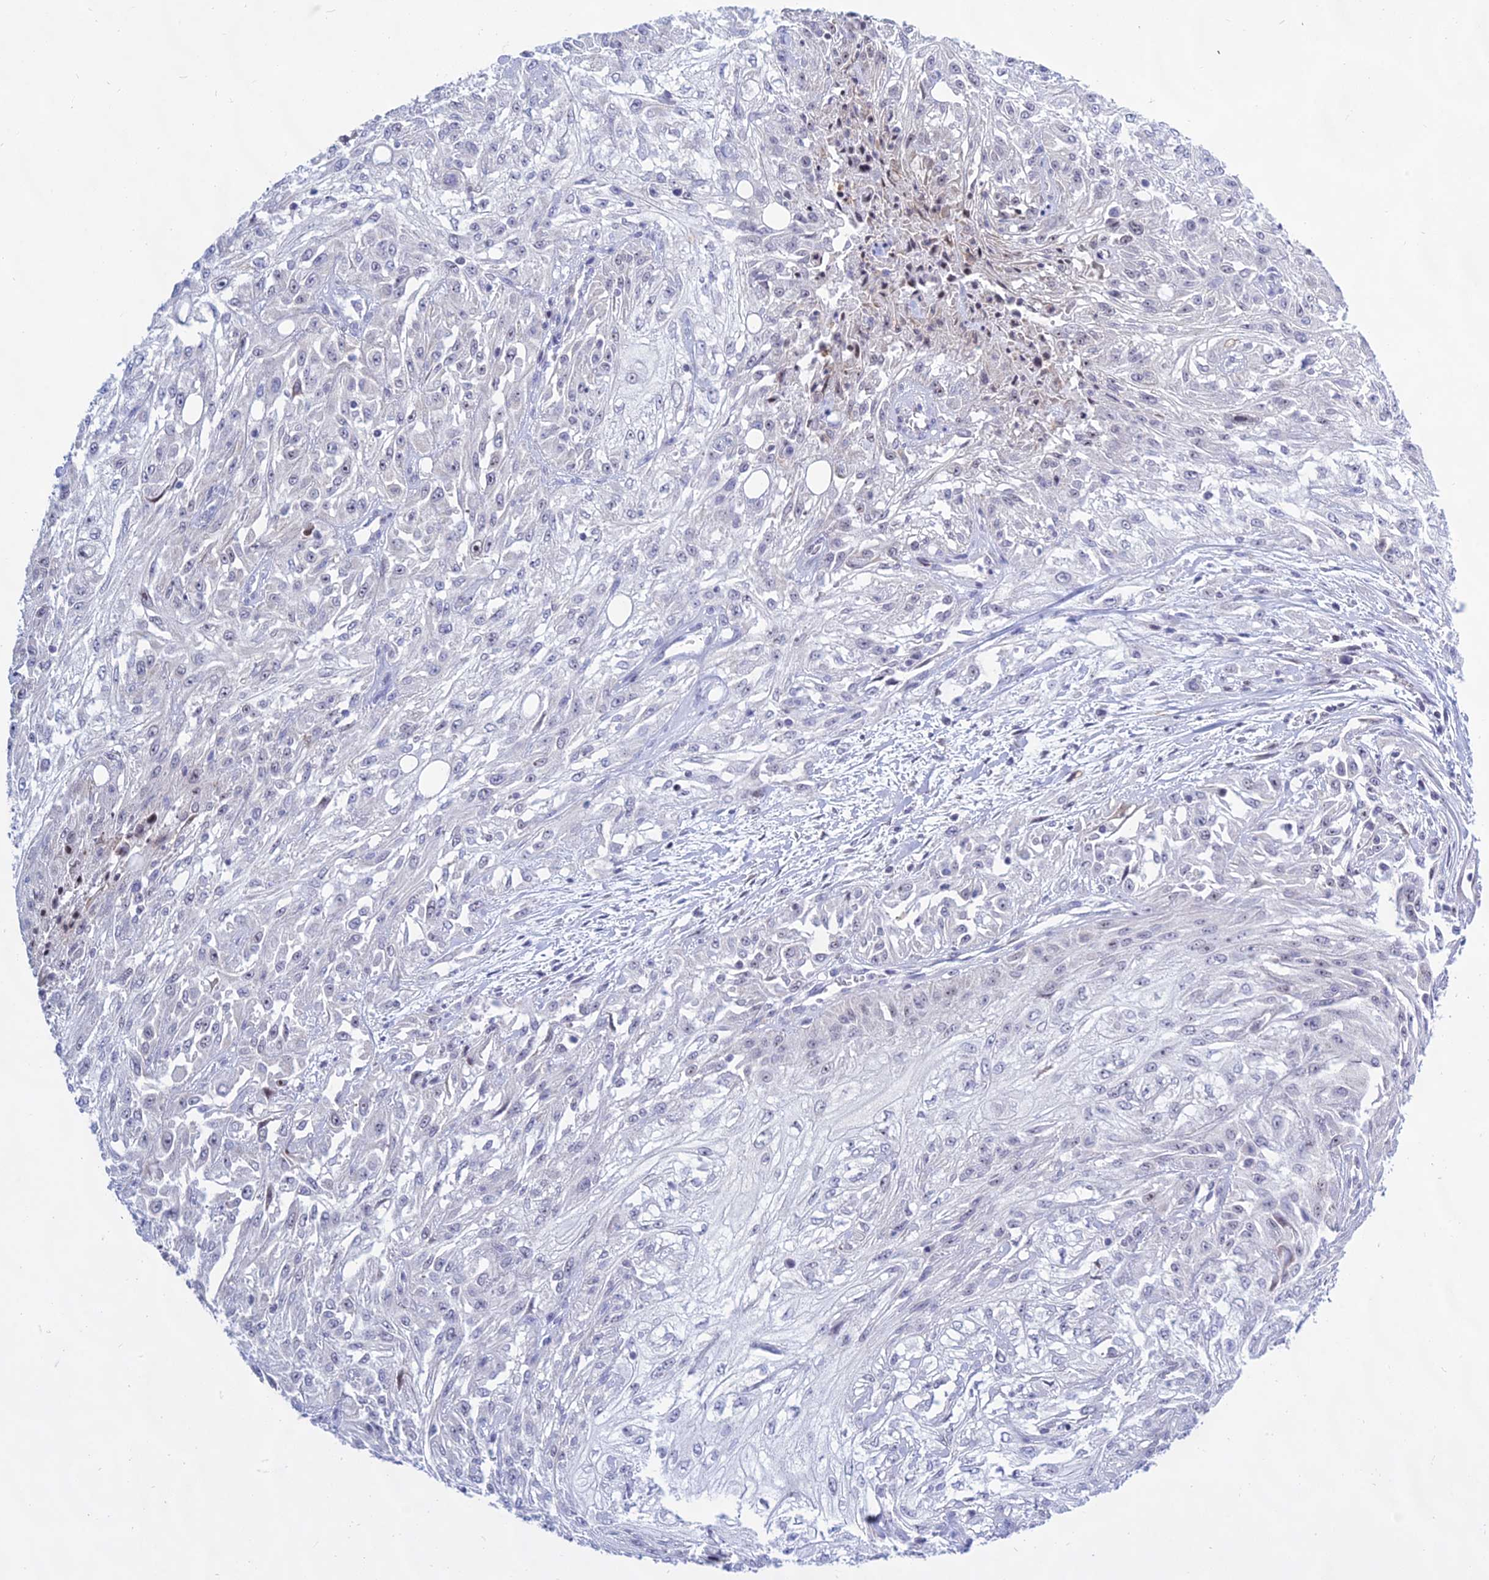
{"staining": {"intensity": "negative", "quantity": "none", "location": "none"}, "tissue": "skin cancer", "cell_type": "Tumor cells", "image_type": "cancer", "snomed": [{"axis": "morphology", "description": "Squamous cell carcinoma, NOS"}, {"axis": "morphology", "description": "Squamous cell carcinoma, metastatic, NOS"}, {"axis": "topography", "description": "Skin"}, {"axis": "topography", "description": "Lymph node"}], "caption": "This image is of squamous cell carcinoma (skin) stained with immunohistochemistry (IHC) to label a protein in brown with the nuclei are counter-stained blue. There is no expression in tumor cells. The staining is performed using DAB brown chromogen with nuclei counter-stained in using hematoxylin.", "gene": "KRR1", "patient": {"sex": "male", "age": 75}}